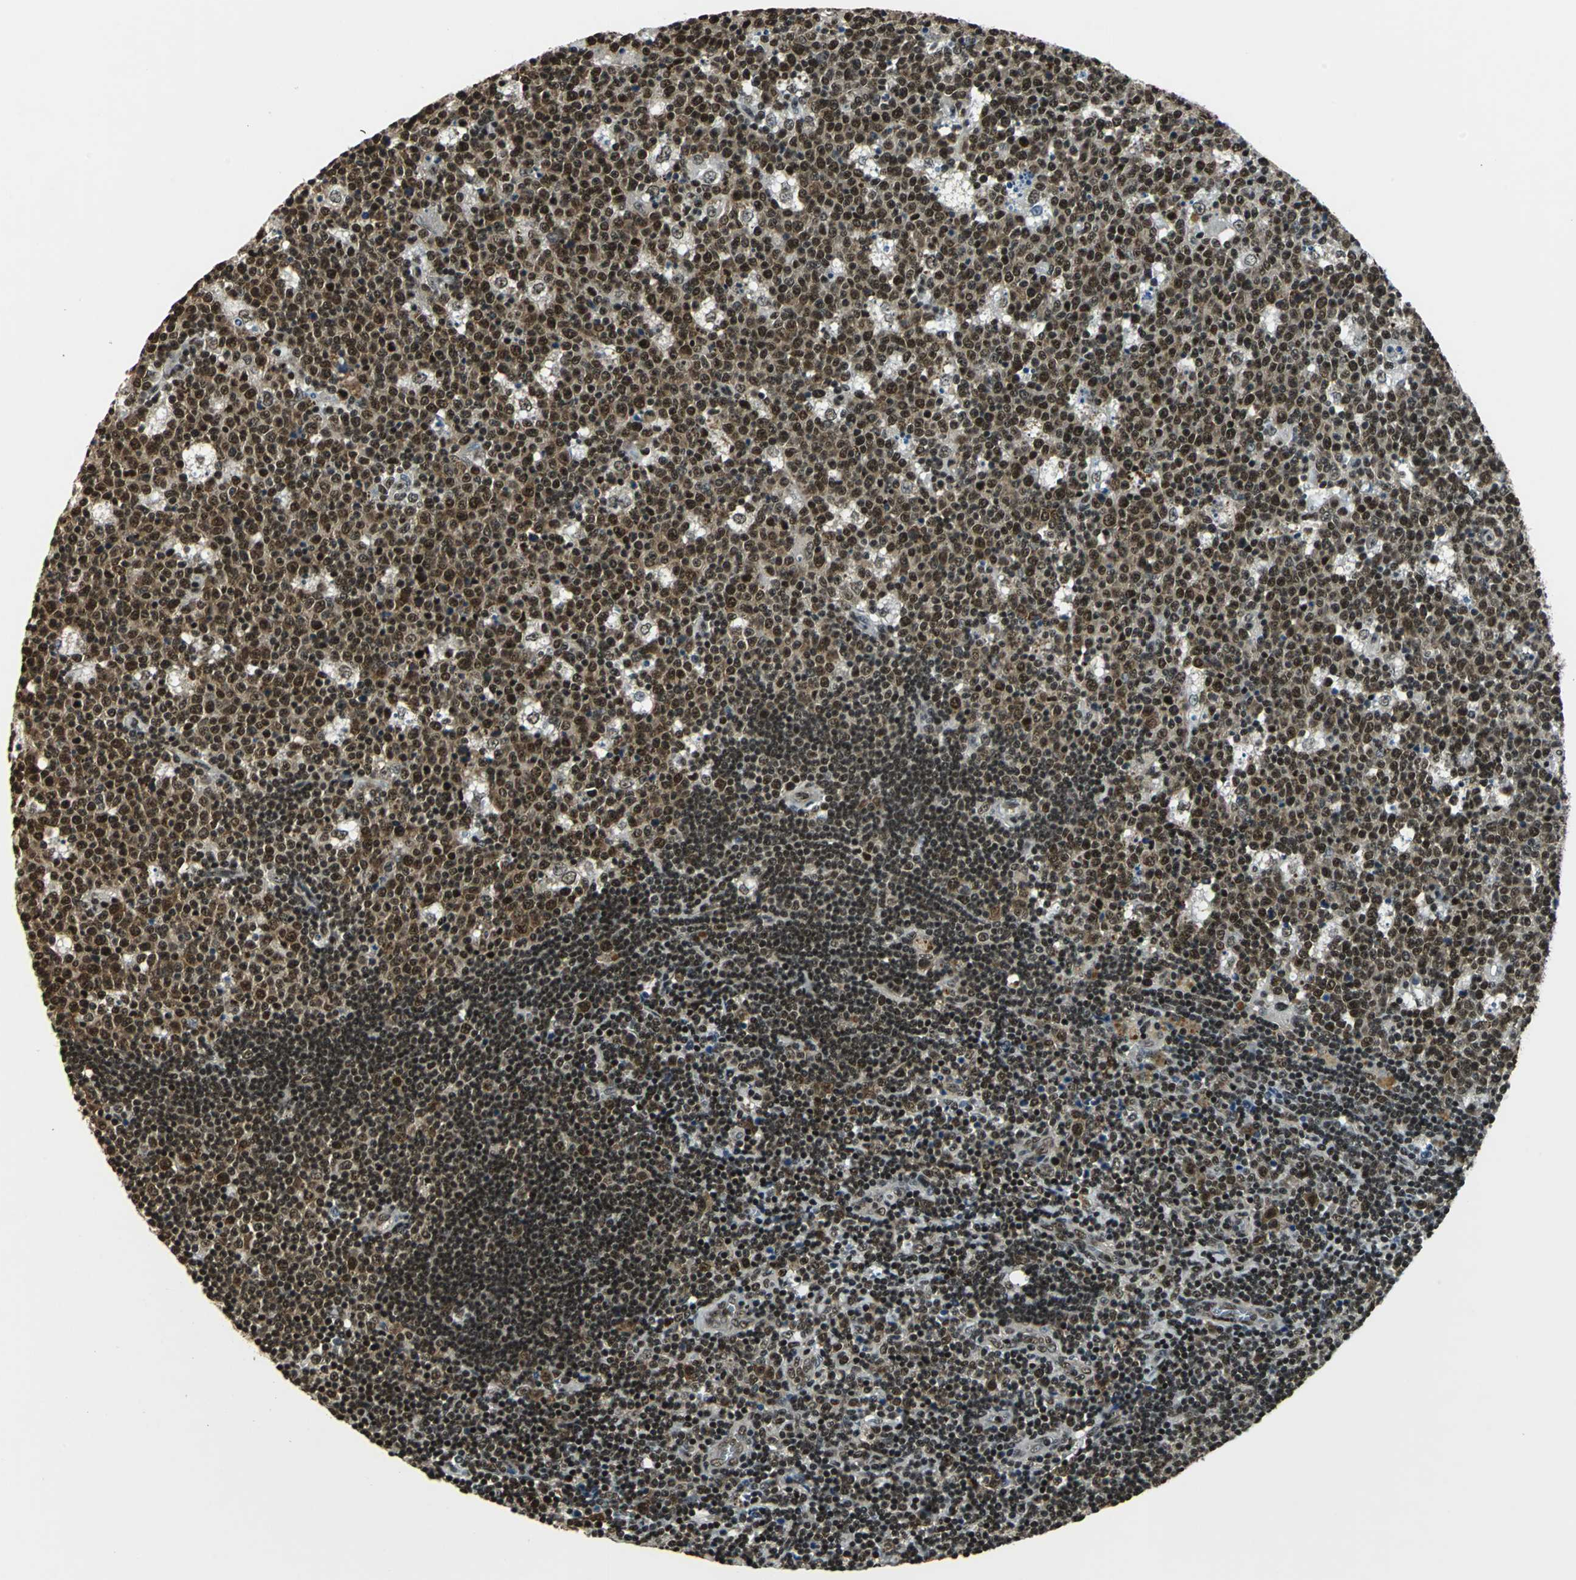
{"staining": {"intensity": "strong", "quantity": ">75%", "location": "cytoplasmic/membranous,nuclear"}, "tissue": "lymph node", "cell_type": "Germinal center cells", "image_type": "normal", "snomed": [{"axis": "morphology", "description": "Normal tissue, NOS"}, {"axis": "topography", "description": "Lymph node"}, {"axis": "topography", "description": "Salivary gland"}], "caption": "A high amount of strong cytoplasmic/membranous,nuclear expression is present in approximately >75% of germinal center cells in normal lymph node.", "gene": "RBM14", "patient": {"sex": "male", "age": 8}}